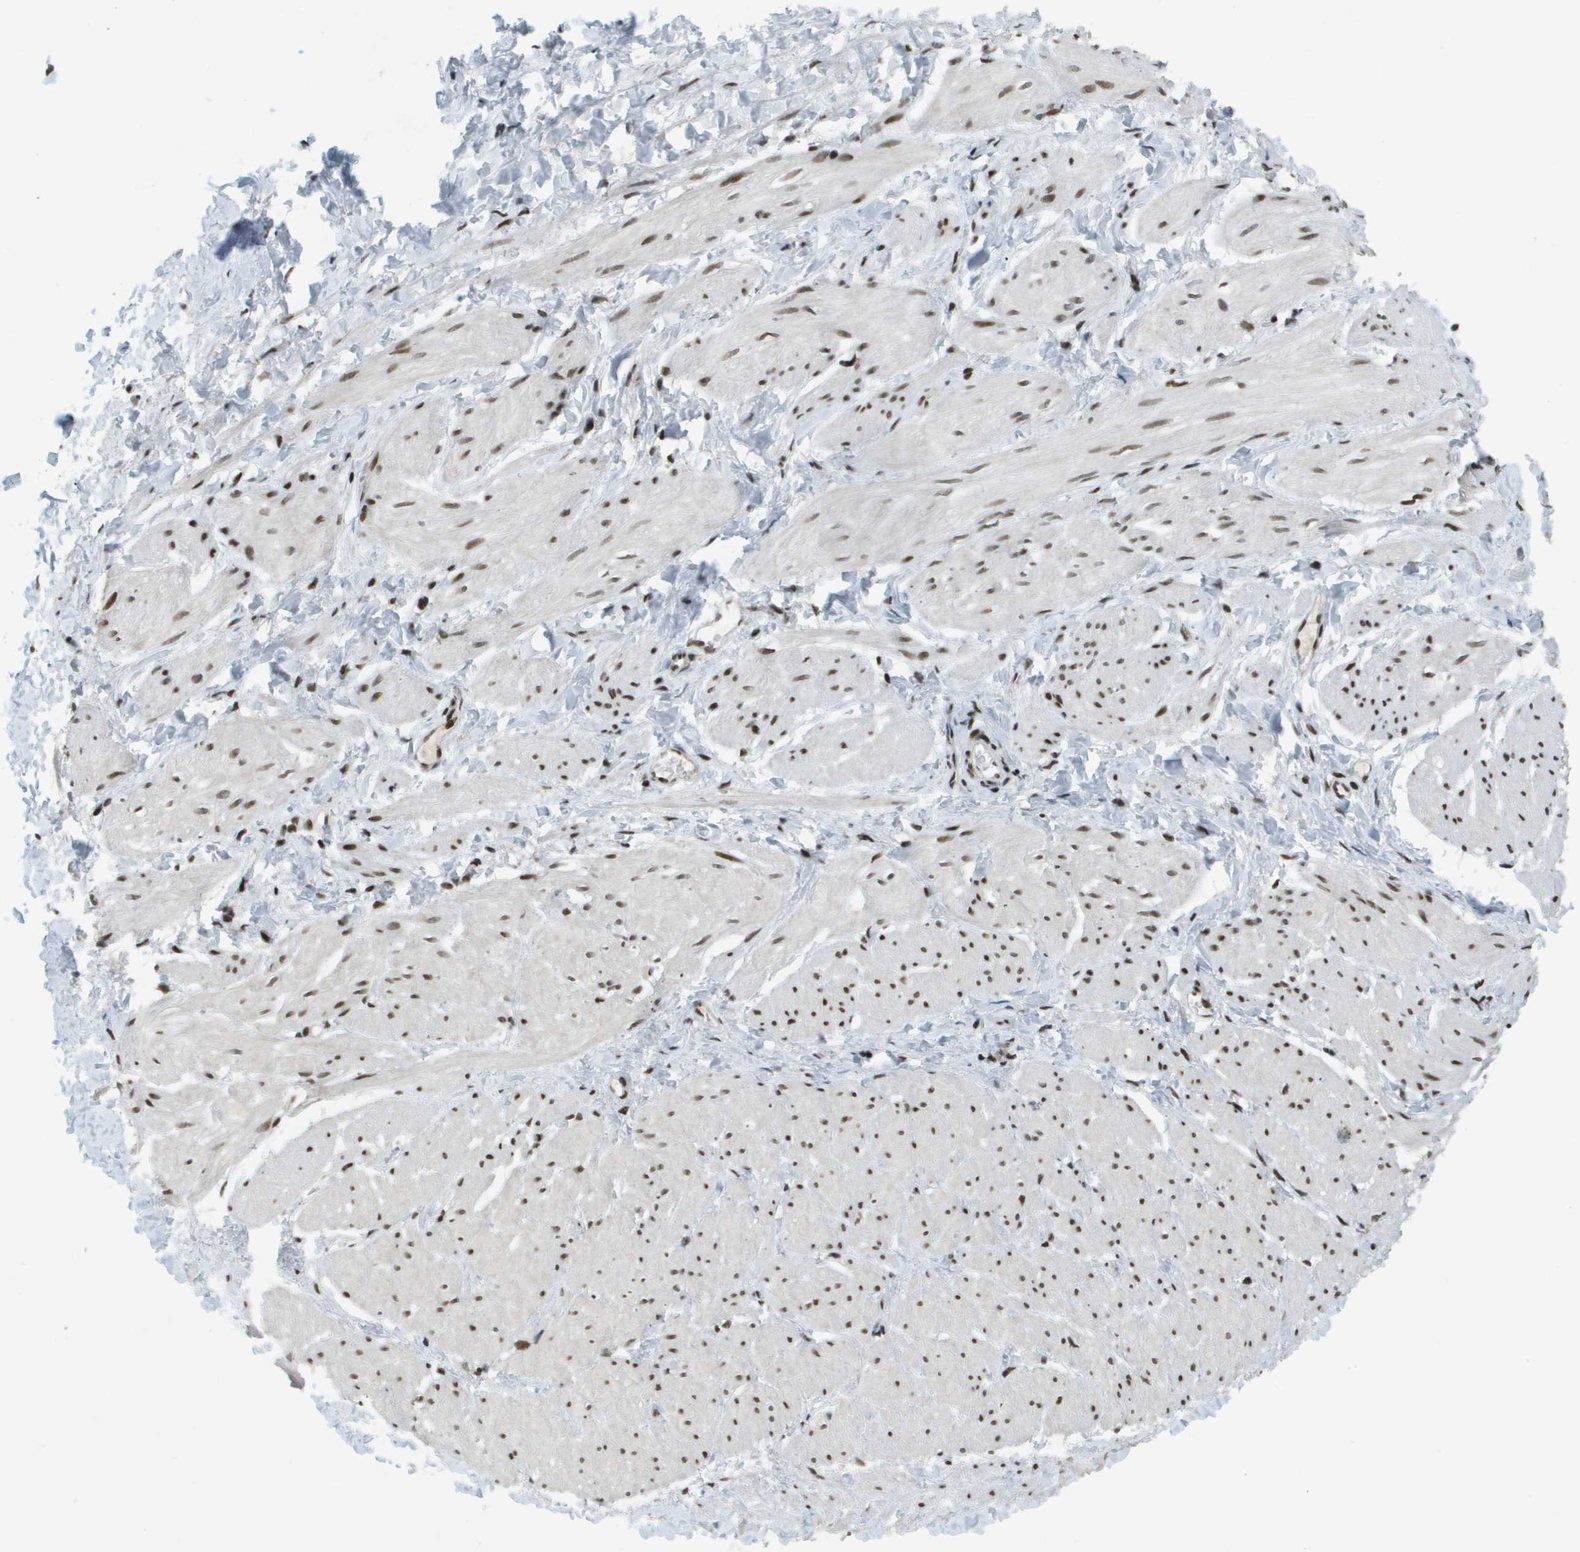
{"staining": {"intensity": "moderate", "quantity": ">75%", "location": "nuclear"}, "tissue": "smooth muscle", "cell_type": "Smooth muscle cells", "image_type": "normal", "snomed": [{"axis": "morphology", "description": "Normal tissue, NOS"}, {"axis": "topography", "description": "Smooth muscle"}], "caption": "Immunohistochemistry (IHC) of unremarkable human smooth muscle demonstrates medium levels of moderate nuclear staining in about >75% of smooth muscle cells. Immunohistochemistry (IHC) stains the protein of interest in brown and the nuclei are stained blue.", "gene": "IRF7", "patient": {"sex": "male", "age": 16}}